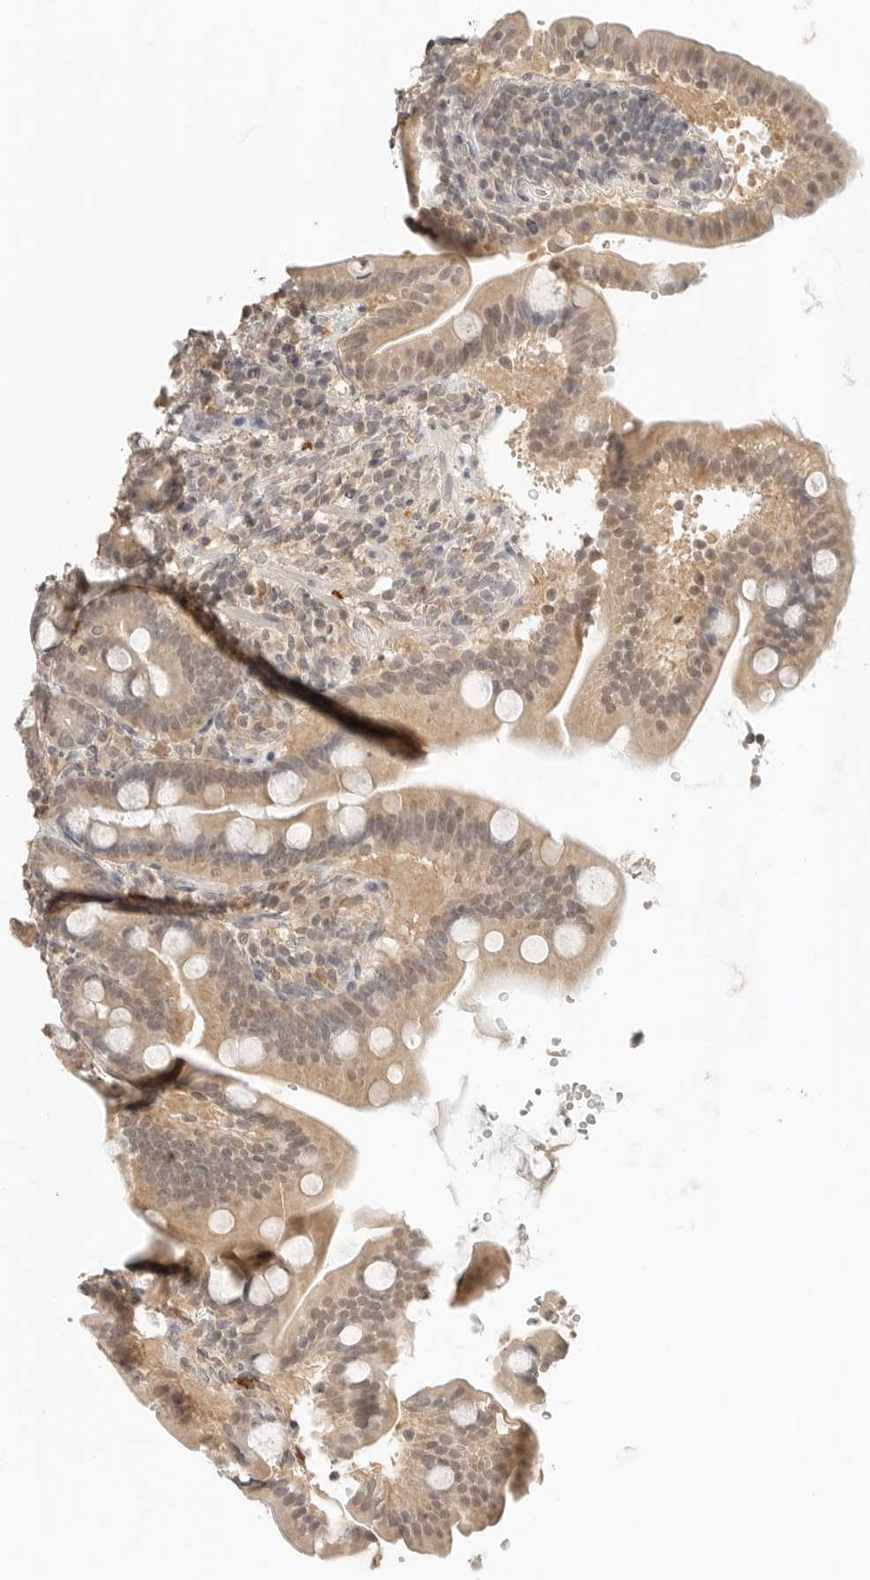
{"staining": {"intensity": "weak", "quantity": "<25%", "location": "cytoplasmic/membranous,nuclear"}, "tissue": "duodenum", "cell_type": "Glandular cells", "image_type": "normal", "snomed": [{"axis": "morphology", "description": "Normal tissue, NOS"}, {"axis": "topography", "description": "Duodenum"}], "caption": "Immunohistochemical staining of normal duodenum shows no significant positivity in glandular cells. The staining was performed using DAB (3,3'-diaminobenzidine) to visualize the protein expression in brown, while the nuclei were stained in blue with hematoxylin (Magnification: 20x).", "gene": "IL24", "patient": {"sex": "male", "age": 54}}